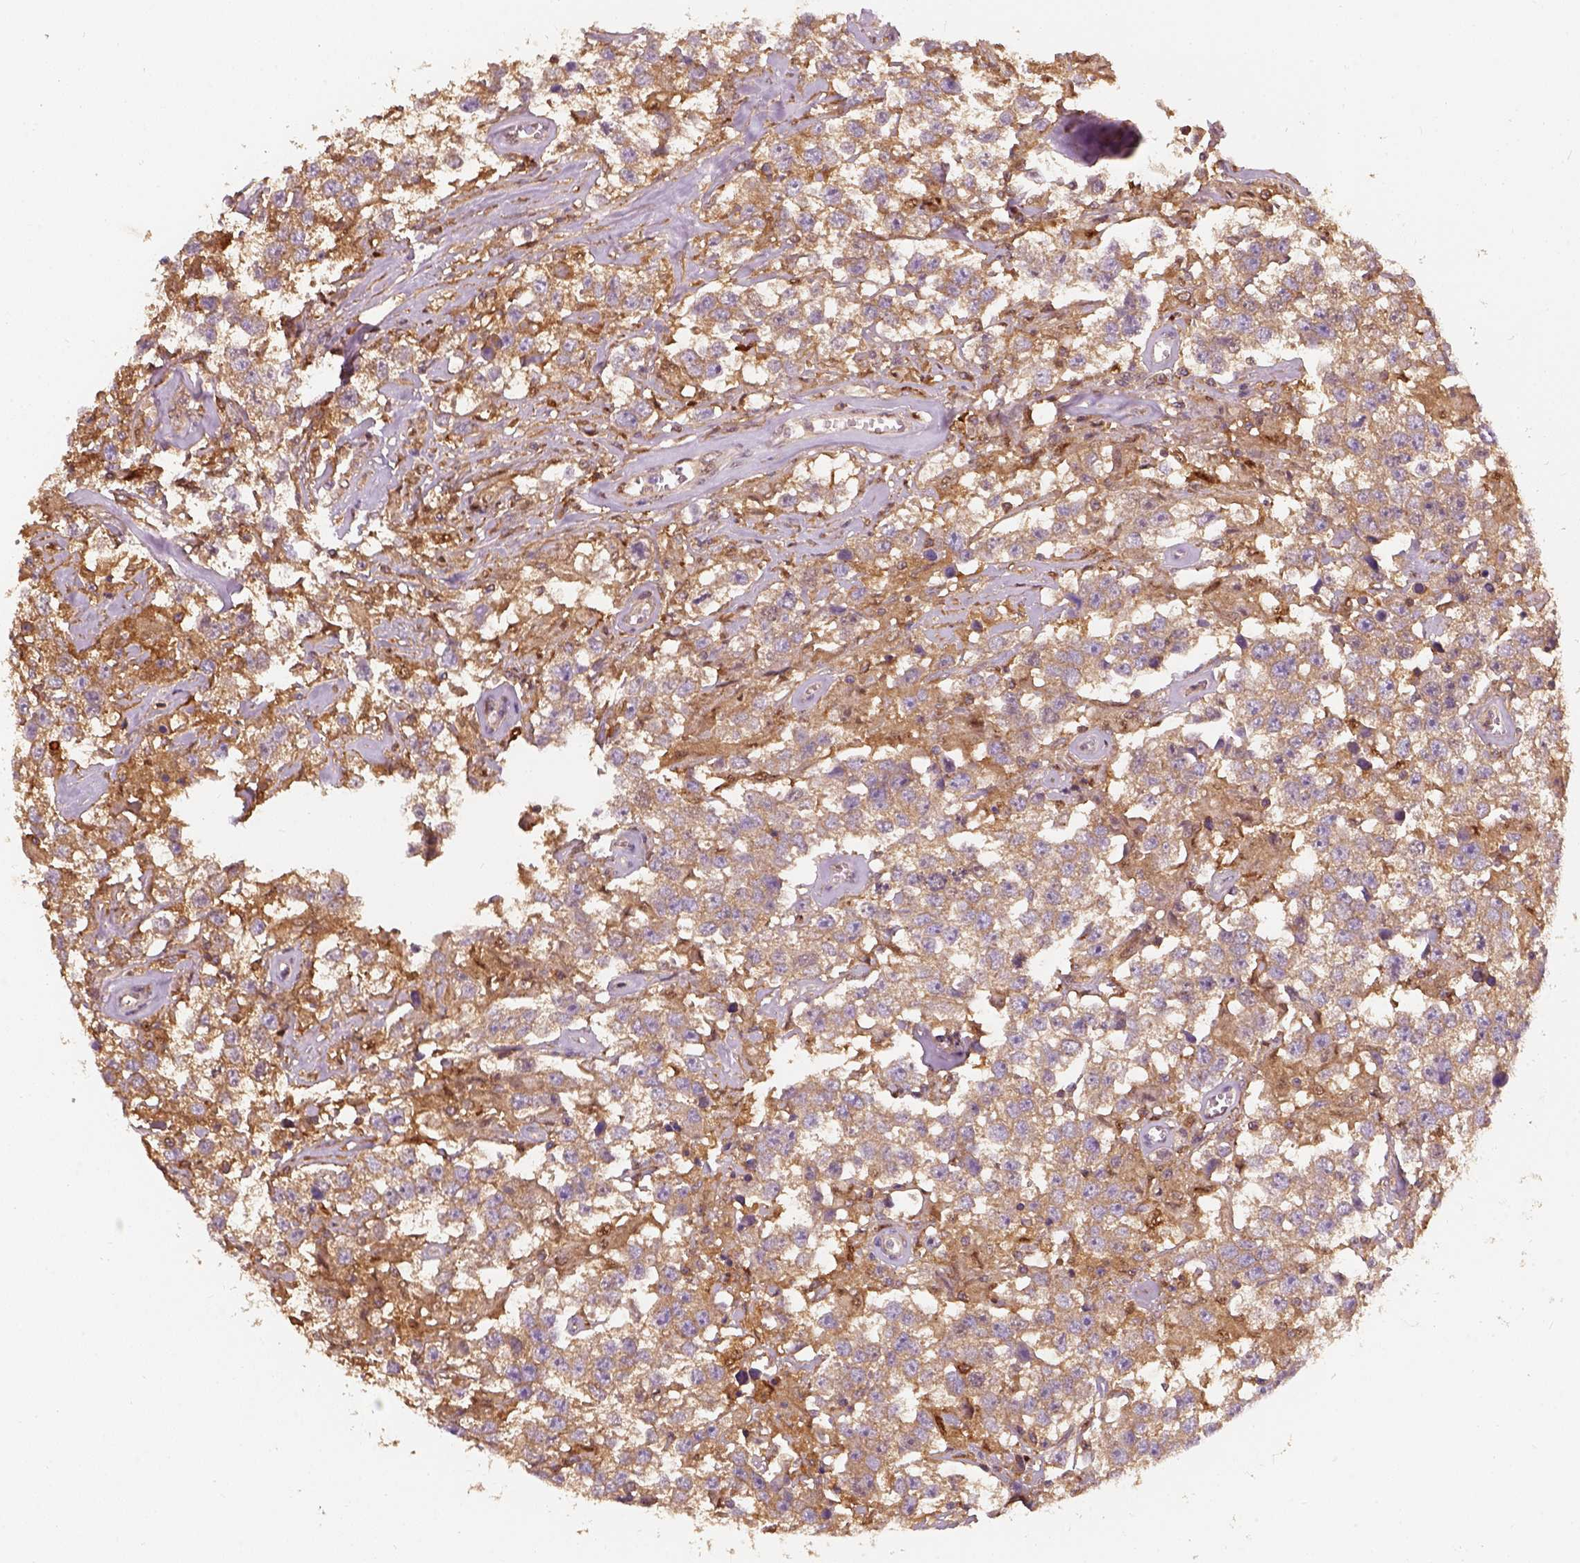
{"staining": {"intensity": "moderate", "quantity": ">75%", "location": "cytoplasmic/membranous"}, "tissue": "testis cancer", "cell_type": "Tumor cells", "image_type": "cancer", "snomed": [{"axis": "morphology", "description": "Seminoma, NOS"}, {"axis": "topography", "description": "Testis"}], "caption": "This histopathology image exhibits immunohistochemistry staining of human seminoma (testis), with medium moderate cytoplasmic/membranous staining in approximately >75% of tumor cells.", "gene": "SQSTM1", "patient": {"sex": "male", "age": 43}}